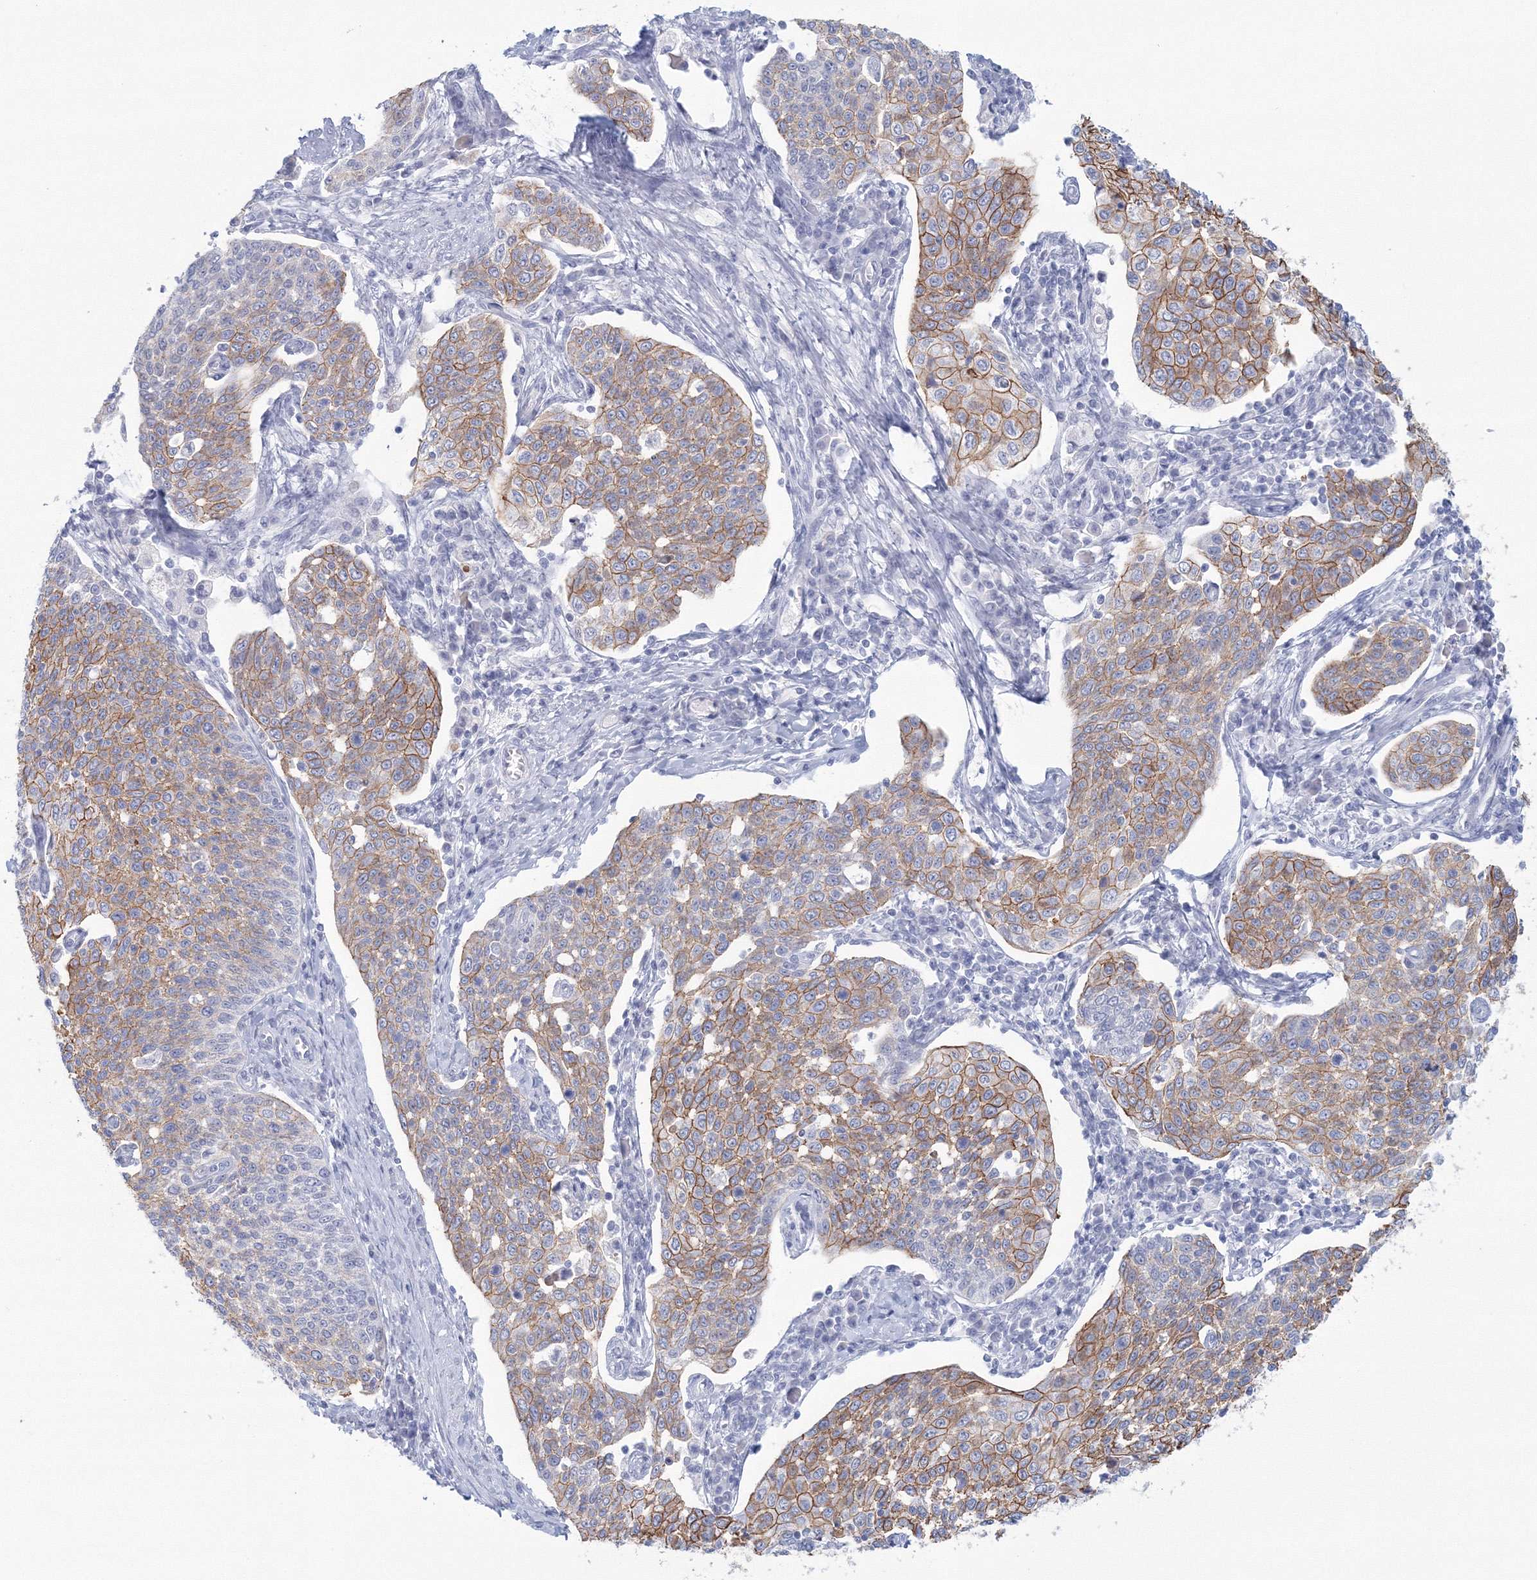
{"staining": {"intensity": "moderate", "quantity": "25%-75%", "location": "cytoplasmic/membranous"}, "tissue": "cervical cancer", "cell_type": "Tumor cells", "image_type": "cancer", "snomed": [{"axis": "morphology", "description": "Squamous cell carcinoma, NOS"}, {"axis": "topography", "description": "Cervix"}], "caption": "A brown stain shows moderate cytoplasmic/membranous staining of a protein in cervical cancer tumor cells.", "gene": "VSIG1", "patient": {"sex": "female", "age": 34}}